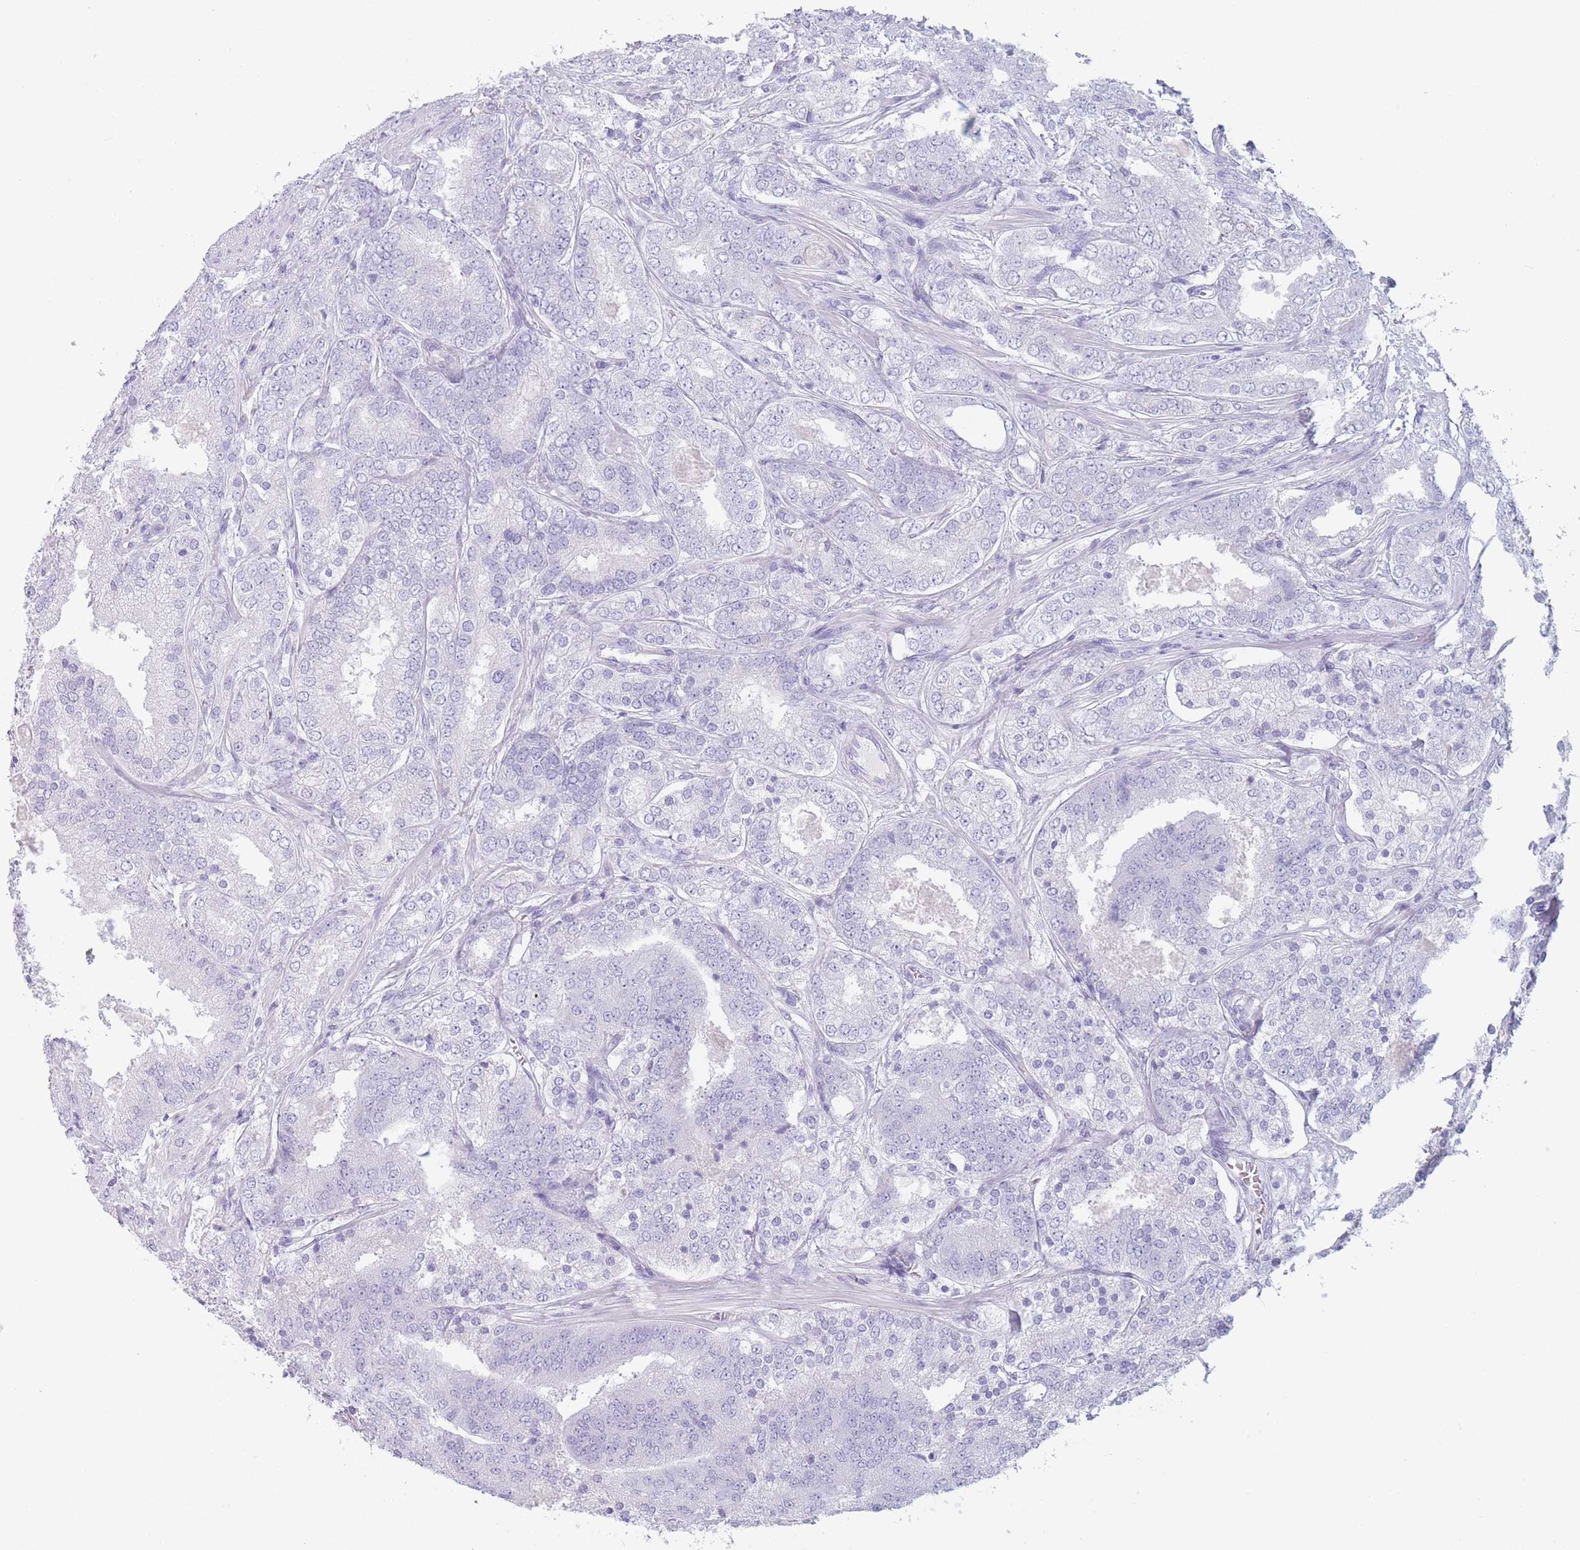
{"staining": {"intensity": "negative", "quantity": "none", "location": "none"}, "tissue": "prostate cancer", "cell_type": "Tumor cells", "image_type": "cancer", "snomed": [{"axis": "morphology", "description": "Adenocarcinoma, High grade"}, {"axis": "topography", "description": "Prostate"}], "caption": "This is an IHC image of human prostate cancer. There is no staining in tumor cells.", "gene": "GPR12", "patient": {"sex": "male", "age": 63}}